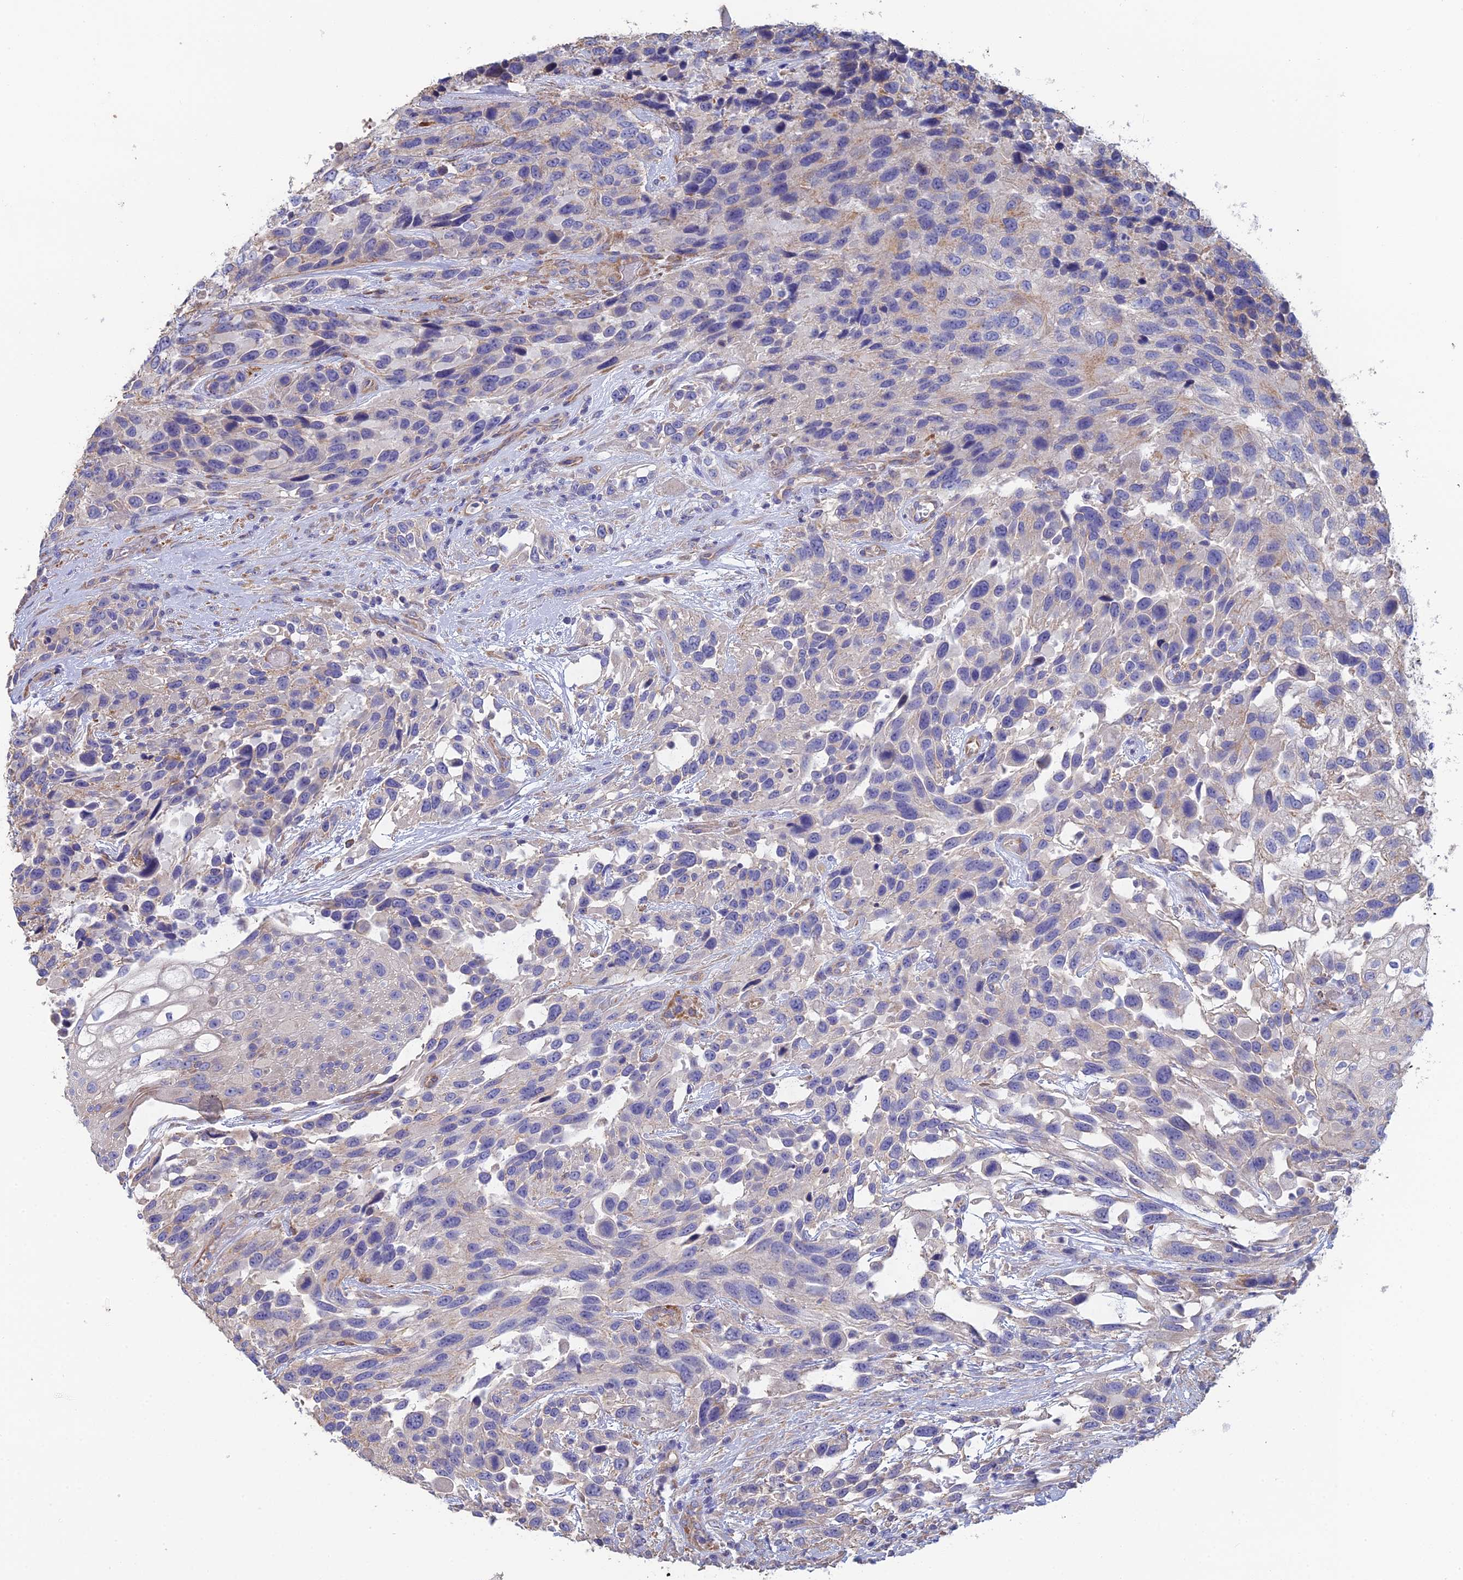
{"staining": {"intensity": "negative", "quantity": "none", "location": "none"}, "tissue": "urothelial cancer", "cell_type": "Tumor cells", "image_type": "cancer", "snomed": [{"axis": "morphology", "description": "Urothelial carcinoma, High grade"}, {"axis": "topography", "description": "Urinary bladder"}], "caption": "Tumor cells show no significant protein staining in urothelial cancer.", "gene": "PCDHA5", "patient": {"sex": "female", "age": 70}}